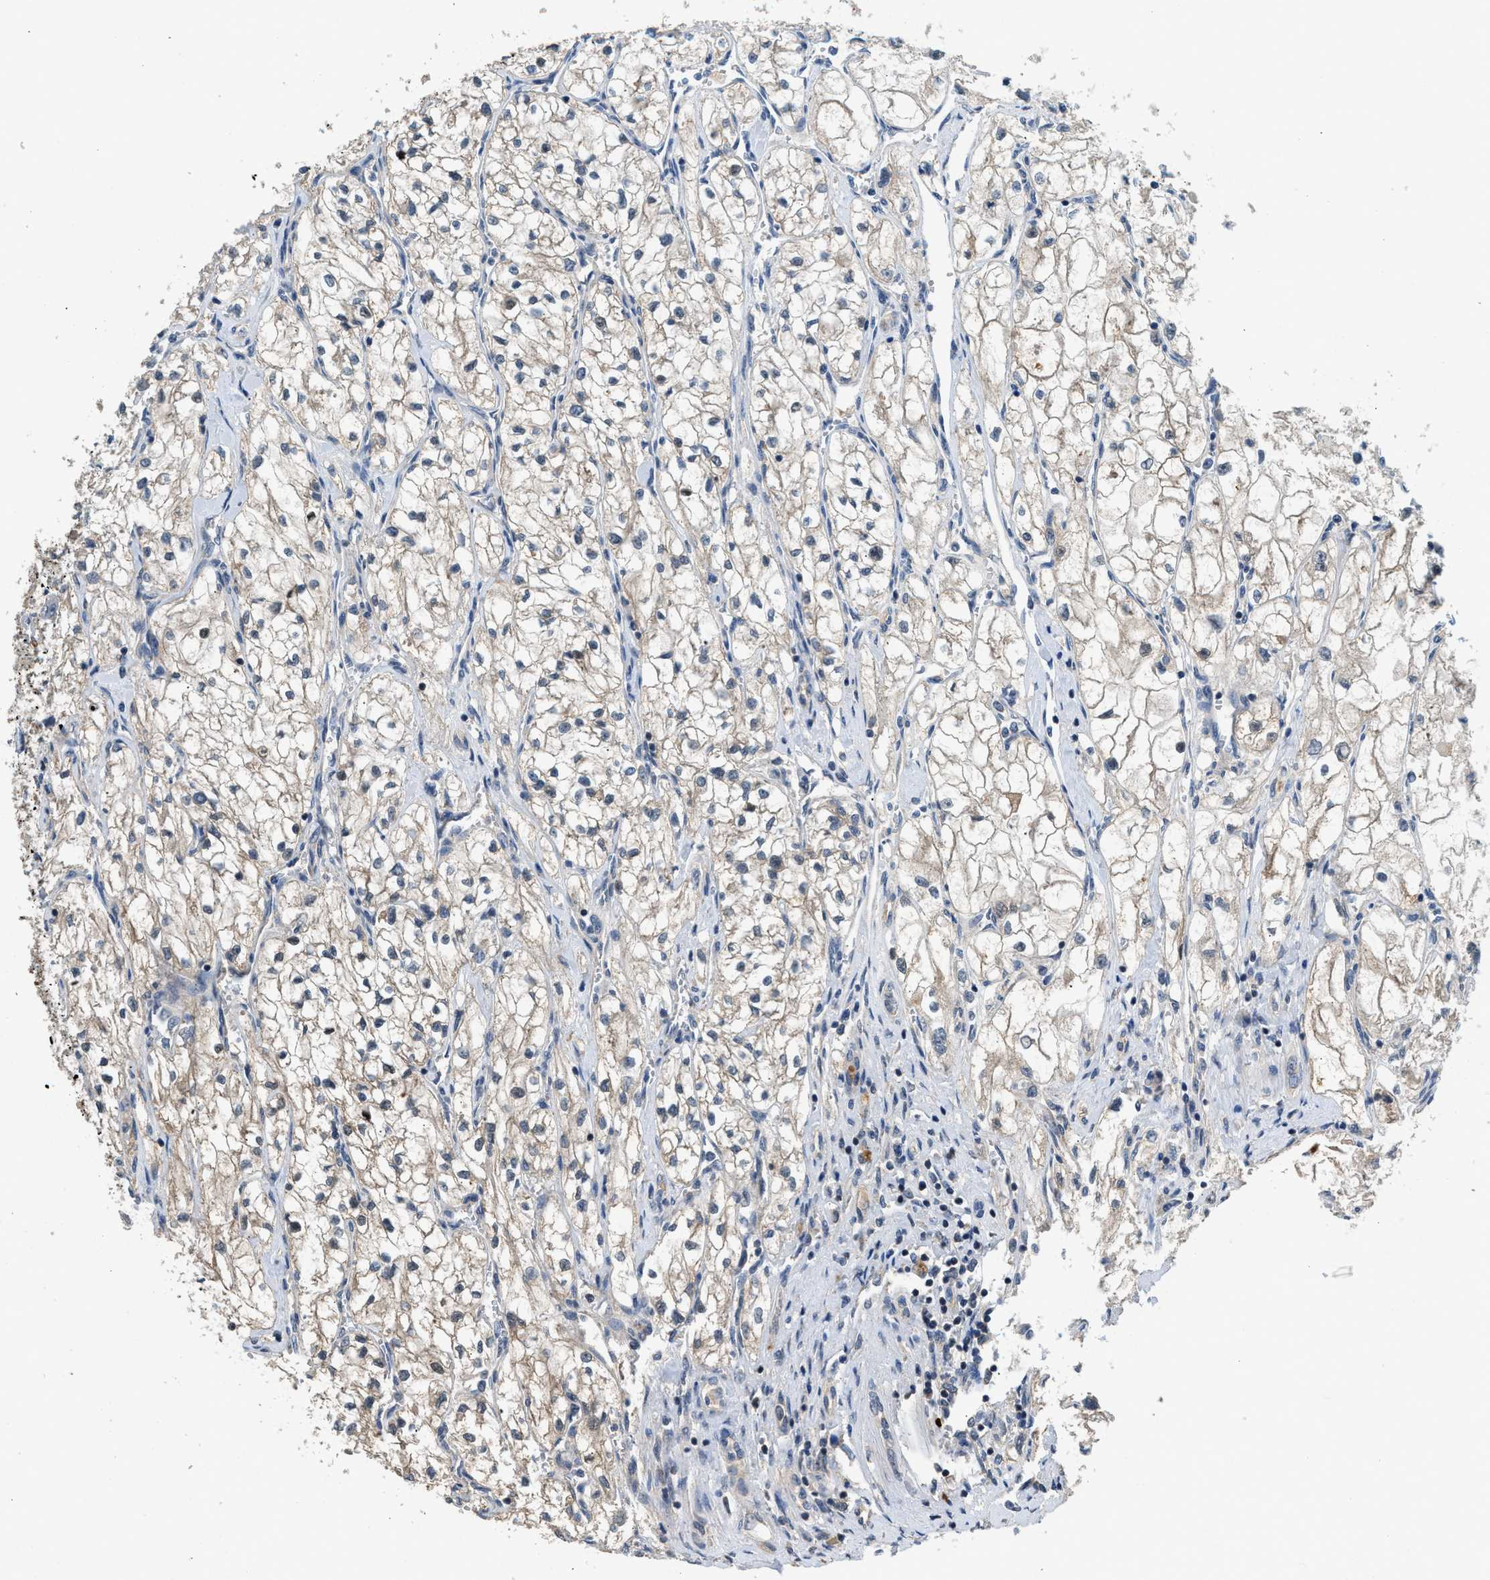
{"staining": {"intensity": "weak", "quantity": ">75%", "location": "cytoplasmic/membranous"}, "tissue": "renal cancer", "cell_type": "Tumor cells", "image_type": "cancer", "snomed": [{"axis": "morphology", "description": "Adenocarcinoma, NOS"}, {"axis": "topography", "description": "Kidney"}], "caption": "This photomicrograph demonstrates IHC staining of human renal cancer (adenocarcinoma), with low weak cytoplasmic/membranous expression in about >75% of tumor cells.", "gene": "IL3RA", "patient": {"sex": "female", "age": 70}}